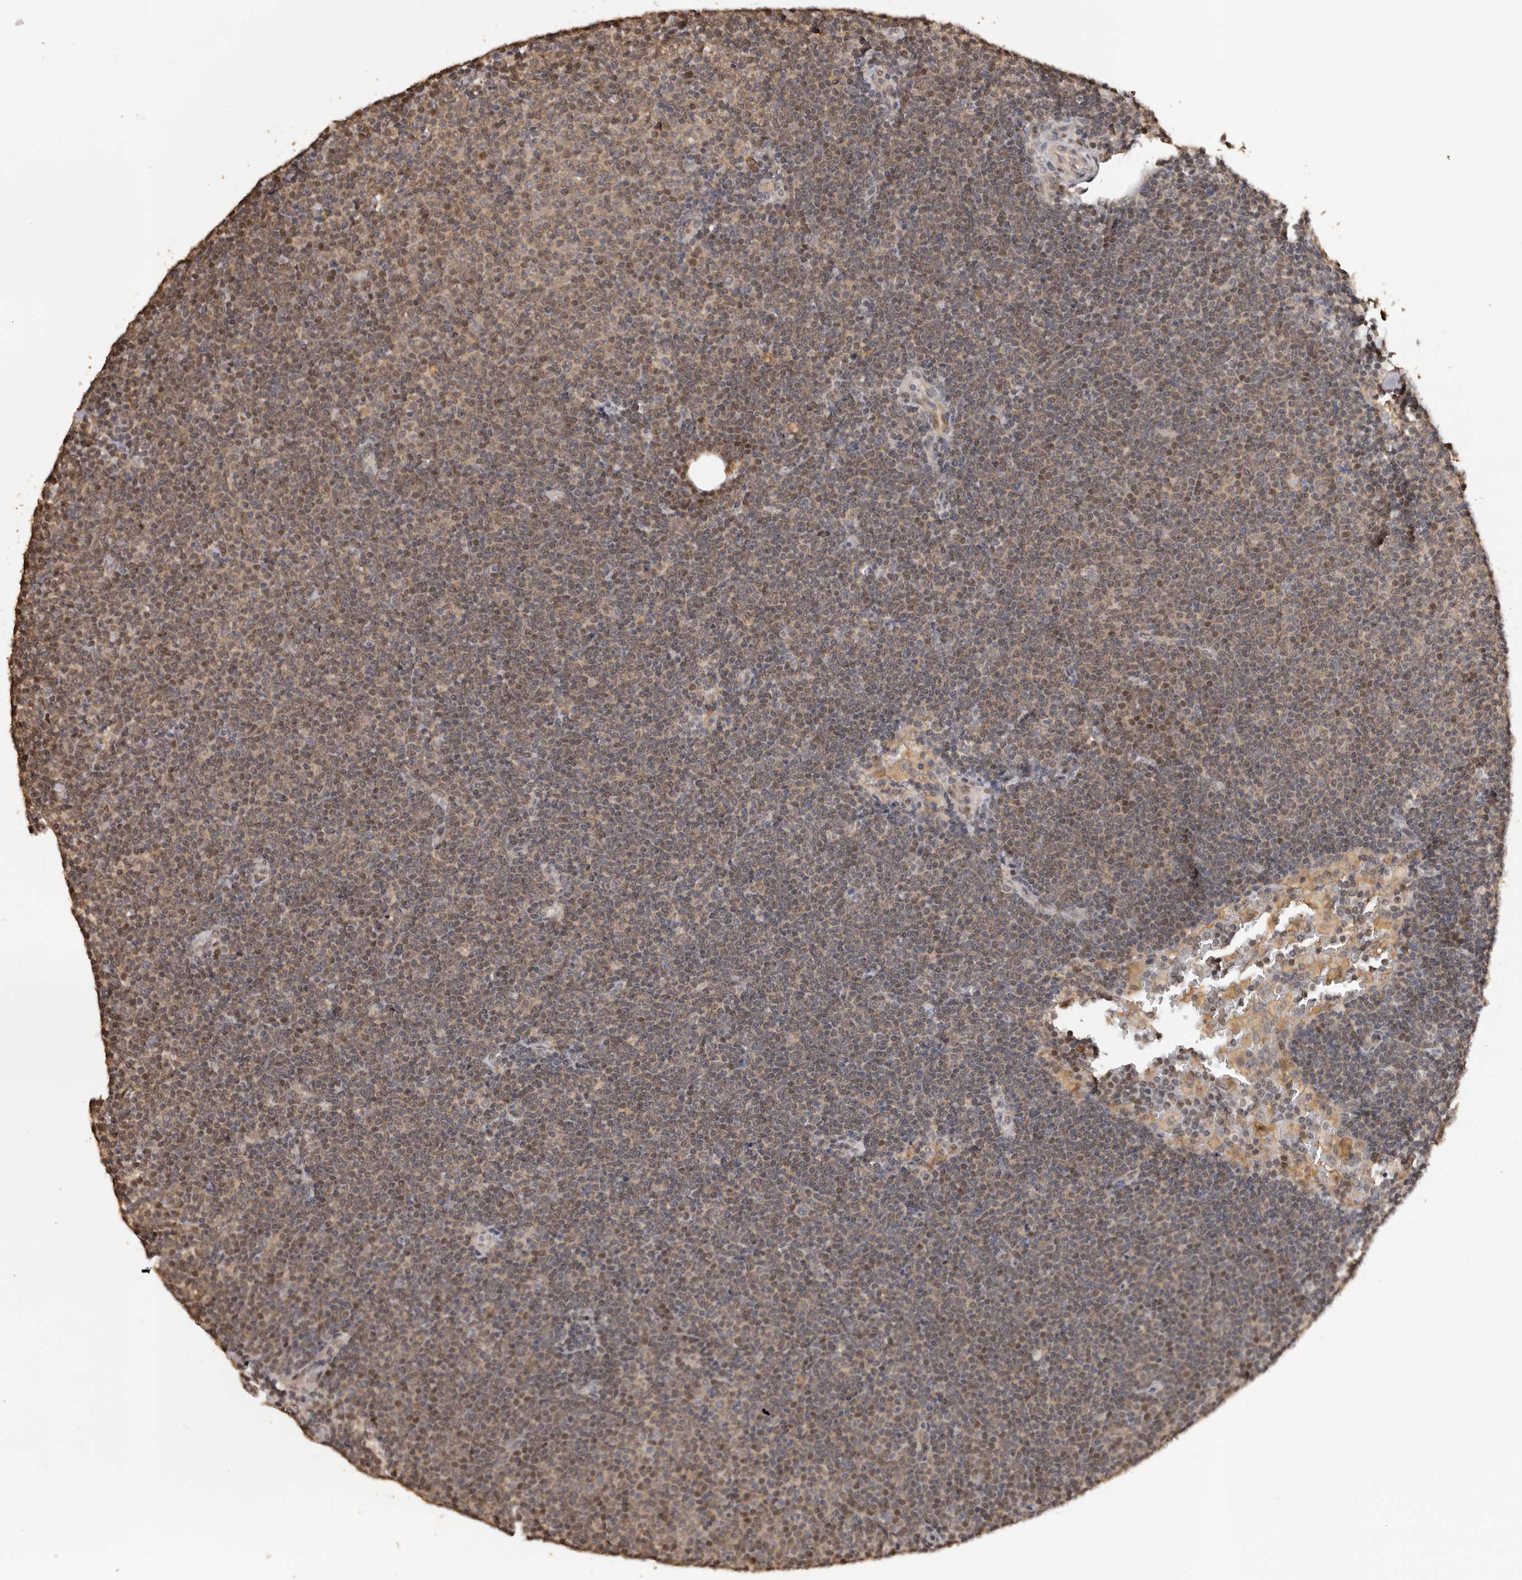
{"staining": {"intensity": "weak", "quantity": "25%-75%", "location": "cytoplasmic/membranous,nuclear"}, "tissue": "lymphoma", "cell_type": "Tumor cells", "image_type": "cancer", "snomed": [{"axis": "morphology", "description": "Malignant lymphoma, non-Hodgkin's type, Low grade"}, {"axis": "topography", "description": "Lymph node"}], "caption": "Immunohistochemistry (IHC) of human lymphoma displays low levels of weak cytoplasmic/membranous and nuclear positivity in about 25%-75% of tumor cells.", "gene": "KIF2B", "patient": {"sex": "female", "age": 53}}